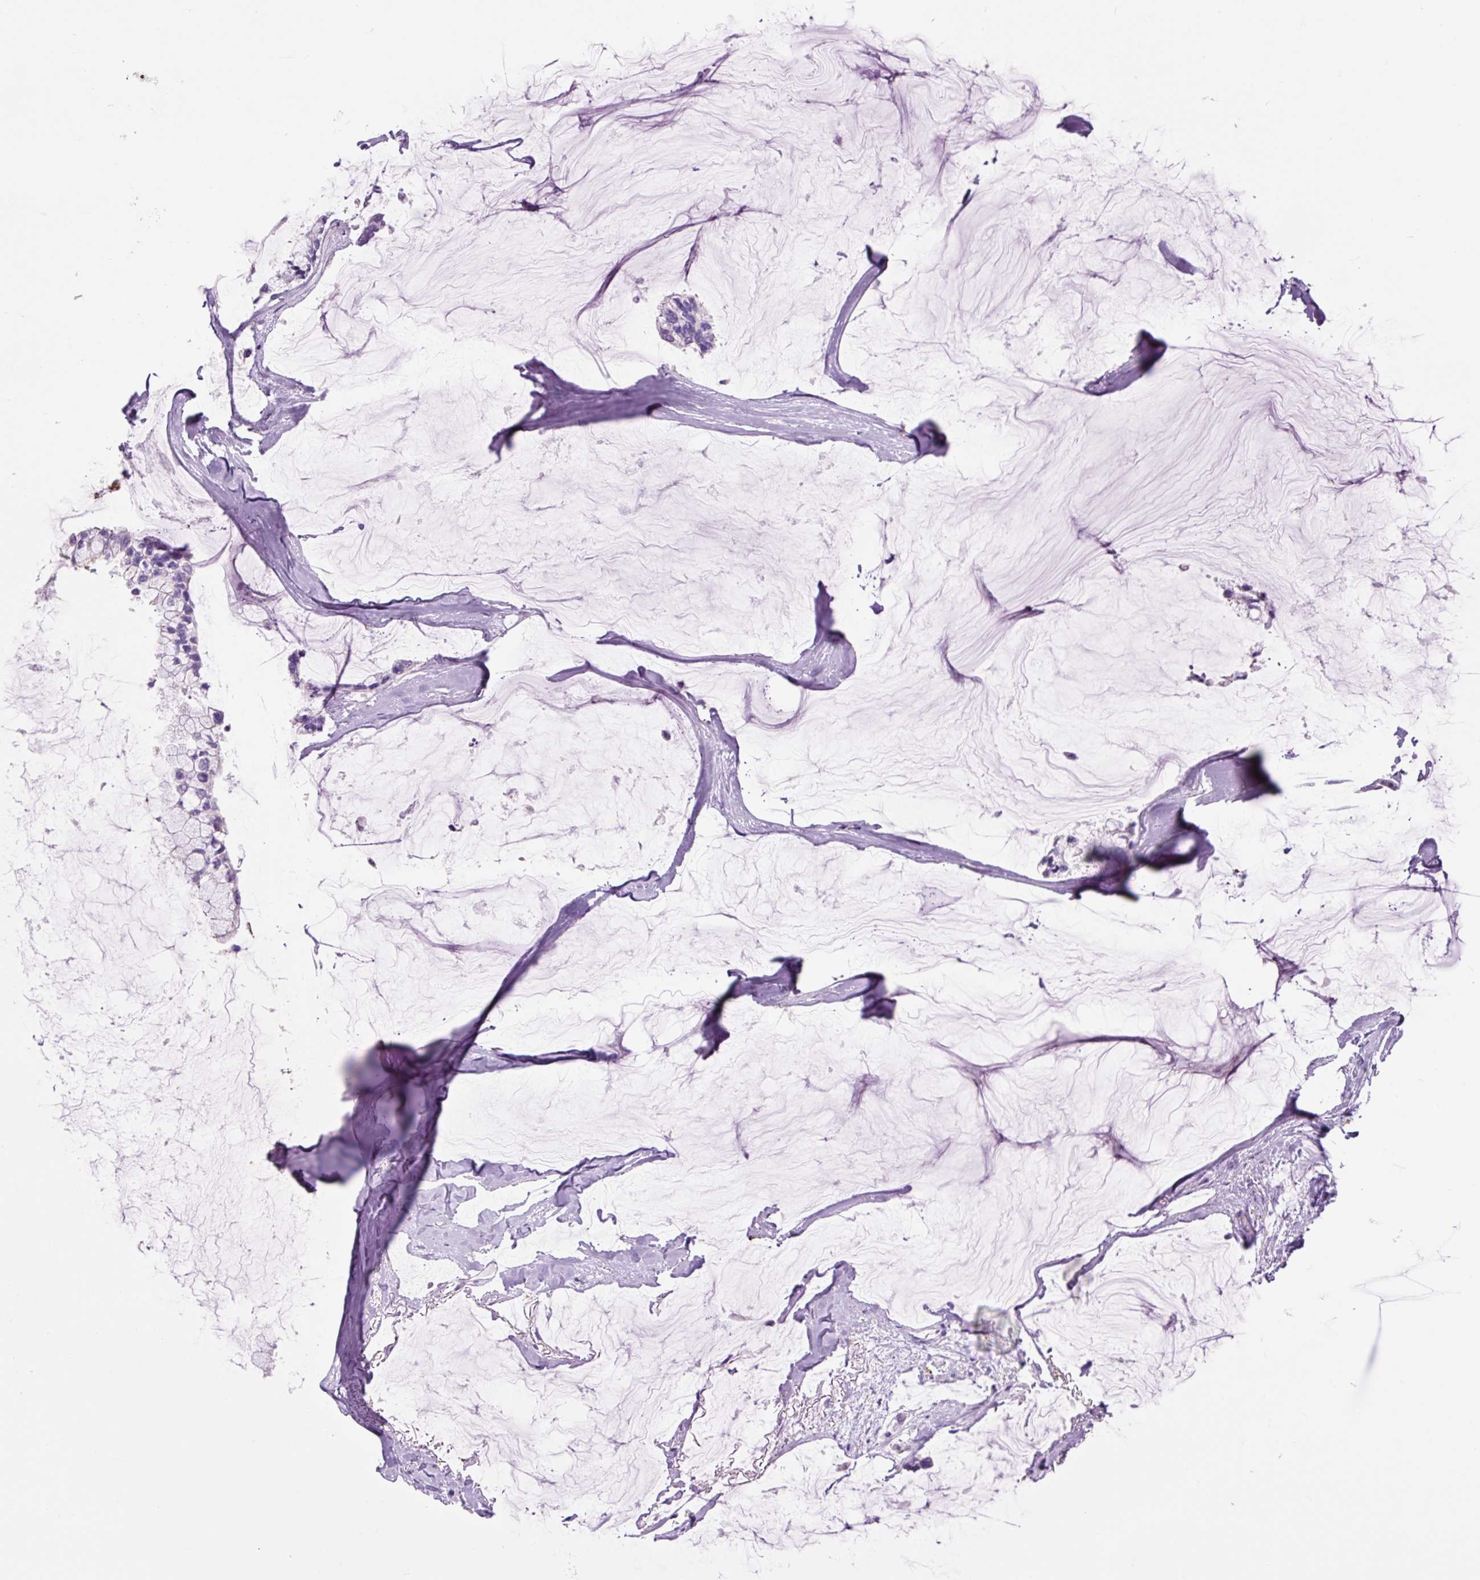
{"staining": {"intensity": "negative", "quantity": "none", "location": "none"}, "tissue": "ovarian cancer", "cell_type": "Tumor cells", "image_type": "cancer", "snomed": [{"axis": "morphology", "description": "Cystadenocarcinoma, mucinous, NOS"}, {"axis": "topography", "description": "Ovary"}], "caption": "DAB immunohistochemical staining of ovarian mucinous cystadenocarcinoma demonstrates no significant positivity in tumor cells.", "gene": "OR10A7", "patient": {"sex": "female", "age": 39}}